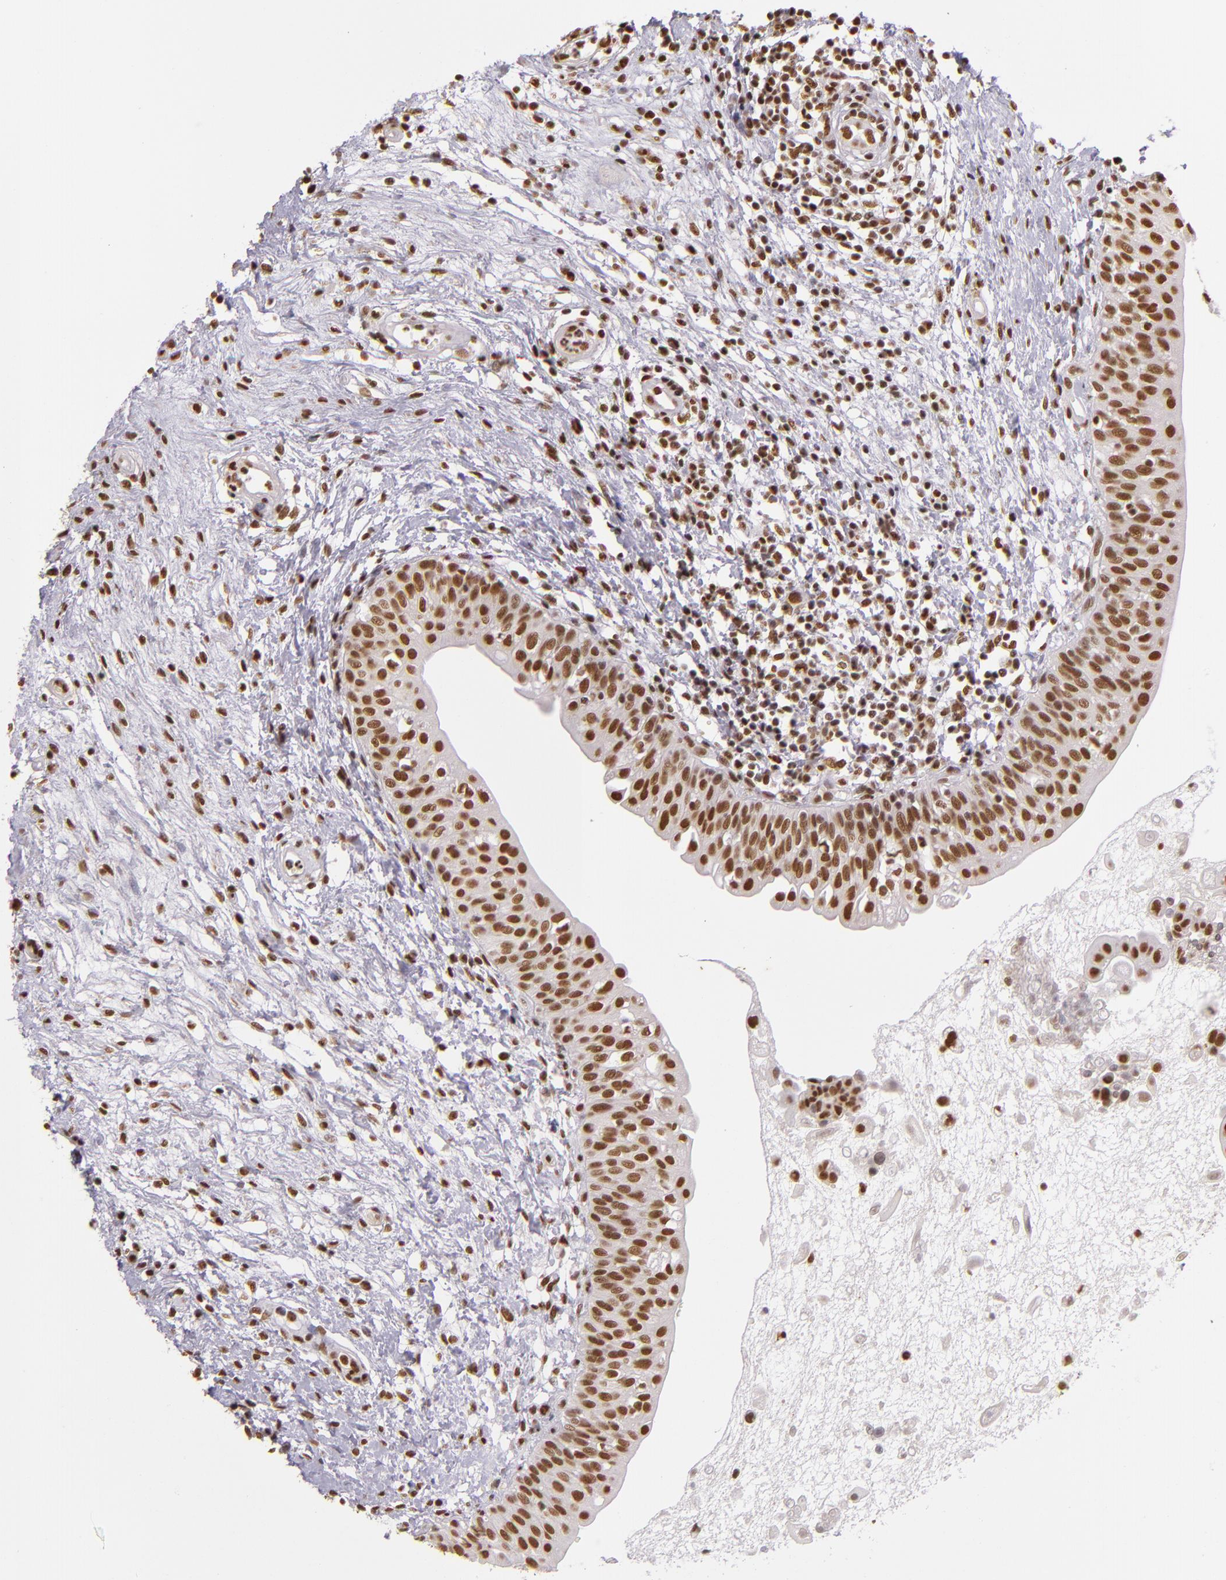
{"staining": {"intensity": "strong", "quantity": ">75%", "location": "nuclear"}, "tissue": "urinary bladder", "cell_type": "Urothelial cells", "image_type": "normal", "snomed": [{"axis": "morphology", "description": "Normal tissue, NOS"}, {"axis": "topography", "description": "Urinary bladder"}], "caption": "Immunohistochemistry (DAB (3,3'-diaminobenzidine)) staining of normal urinary bladder exhibits strong nuclear protein staining in approximately >75% of urothelial cells. (IHC, brightfield microscopy, high magnification).", "gene": "USF1", "patient": {"sex": "female", "age": 55}}